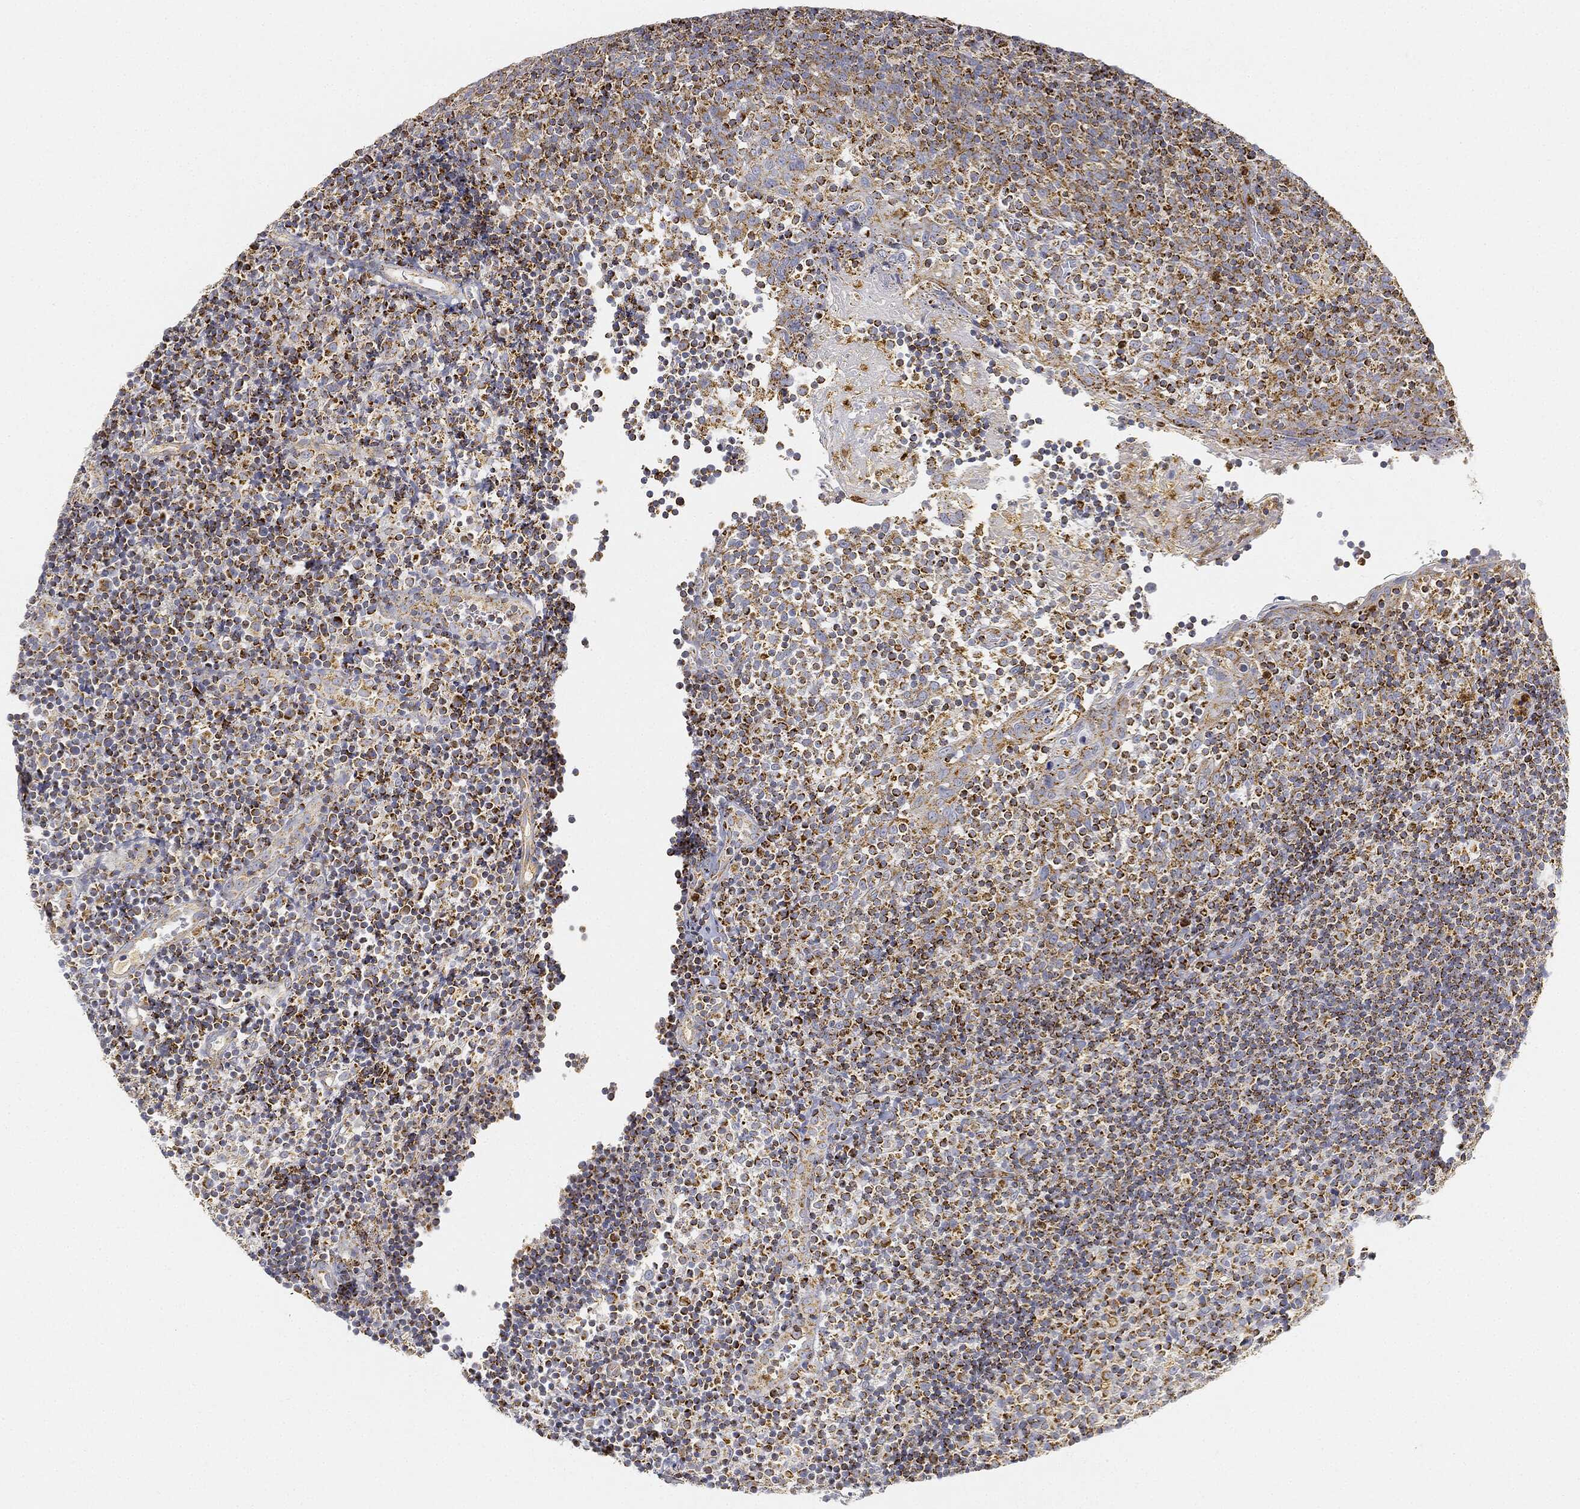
{"staining": {"intensity": "strong", "quantity": "25%-75%", "location": "cytoplasmic/membranous"}, "tissue": "tonsil", "cell_type": "Germinal center cells", "image_type": "normal", "snomed": [{"axis": "morphology", "description": "Normal tissue, NOS"}, {"axis": "topography", "description": "Tonsil"}], "caption": "Immunohistochemical staining of benign human tonsil demonstrates 25%-75% levels of strong cytoplasmic/membranous protein expression in about 25%-75% of germinal center cells. The staining is performed using DAB (3,3'-diaminobenzidine) brown chromogen to label protein expression. The nuclei are counter-stained blue using hematoxylin.", "gene": "CAPN15", "patient": {"sex": "female", "age": 5}}